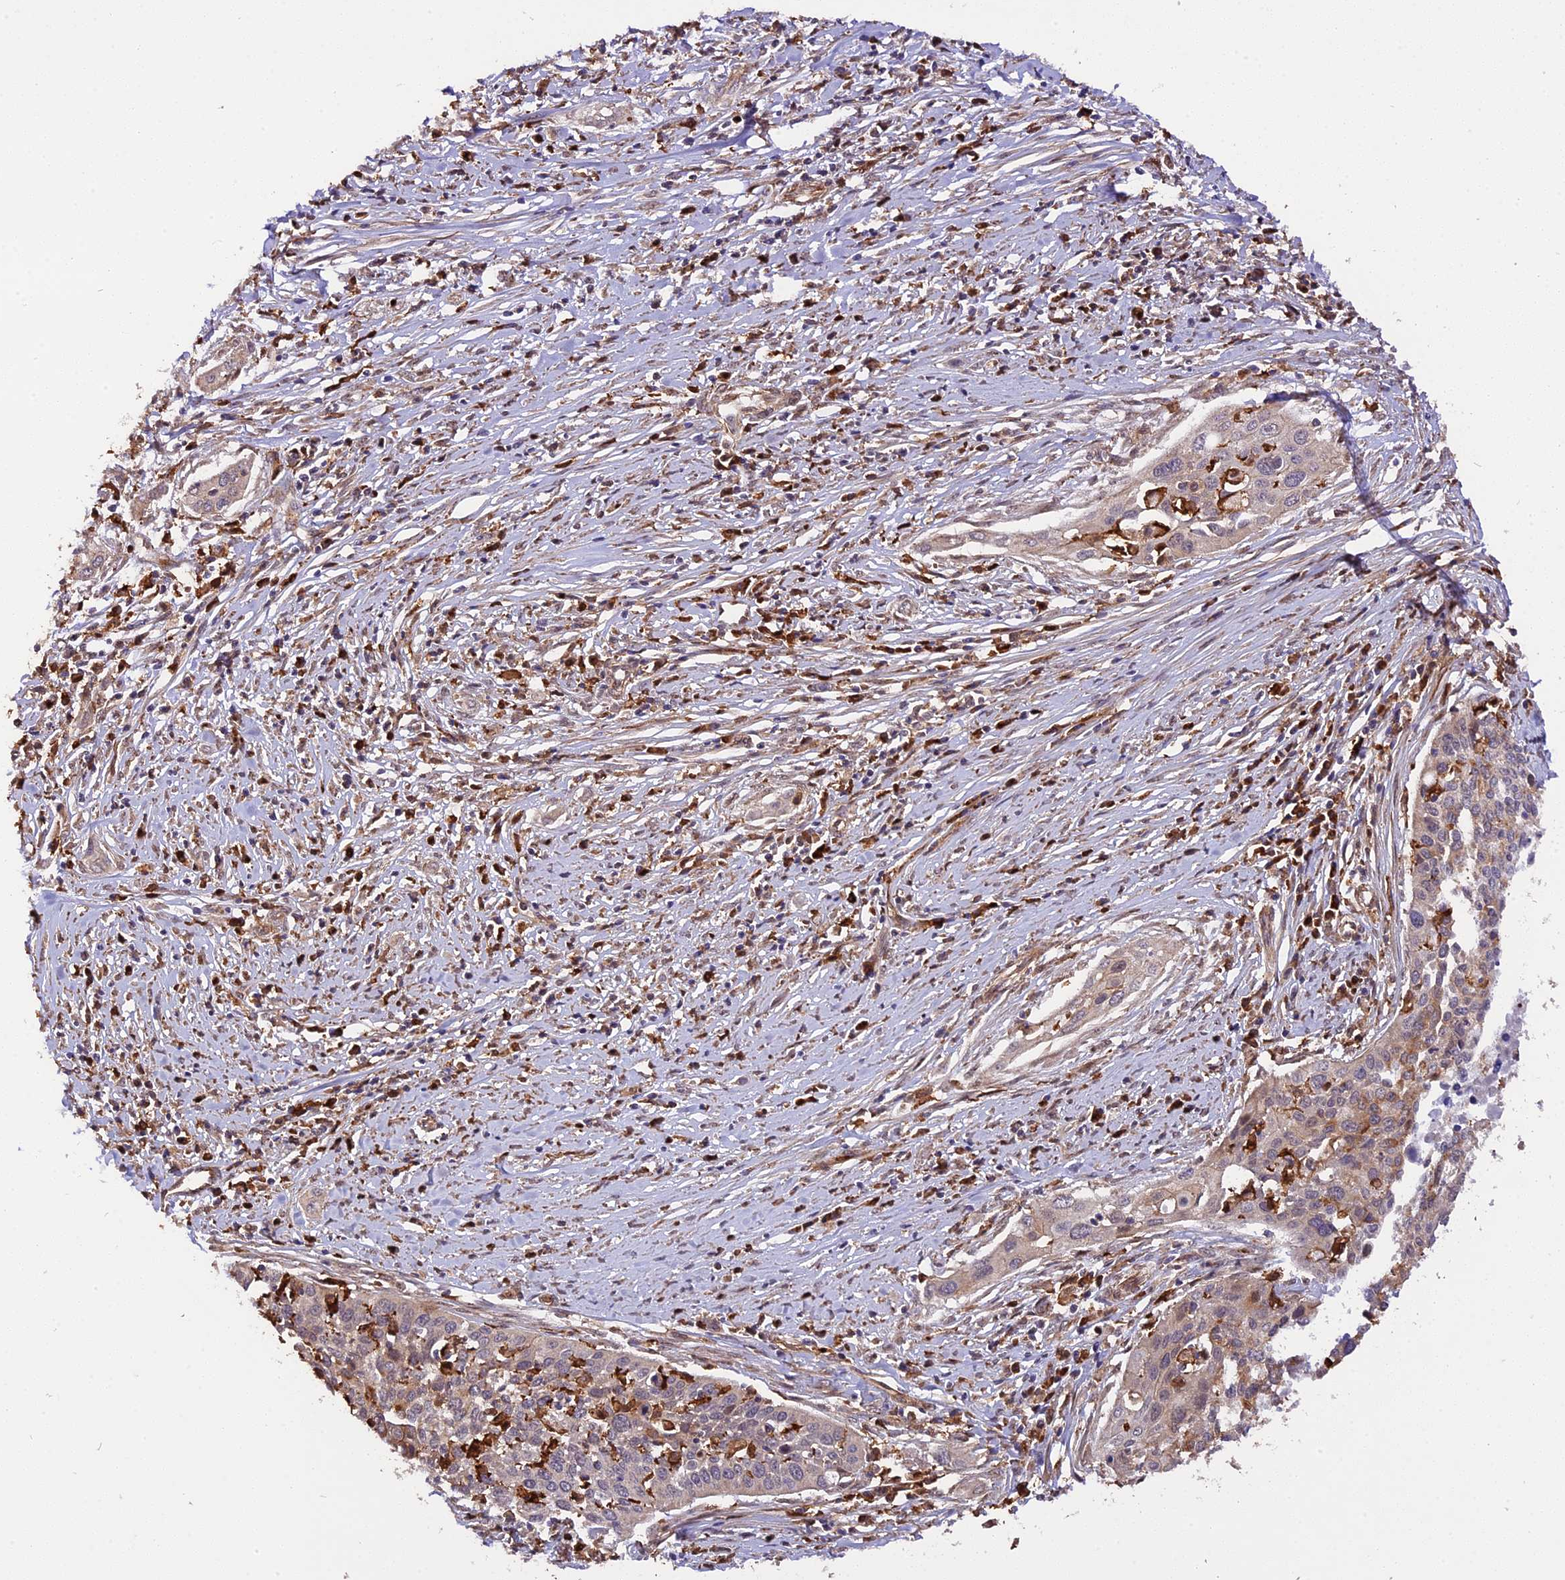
{"staining": {"intensity": "negative", "quantity": "none", "location": "none"}, "tissue": "cervical cancer", "cell_type": "Tumor cells", "image_type": "cancer", "snomed": [{"axis": "morphology", "description": "Squamous cell carcinoma, NOS"}, {"axis": "topography", "description": "Cervix"}], "caption": "DAB immunohistochemical staining of human squamous cell carcinoma (cervical) exhibits no significant expression in tumor cells.", "gene": "HERPUD1", "patient": {"sex": "female", "age": 34}}